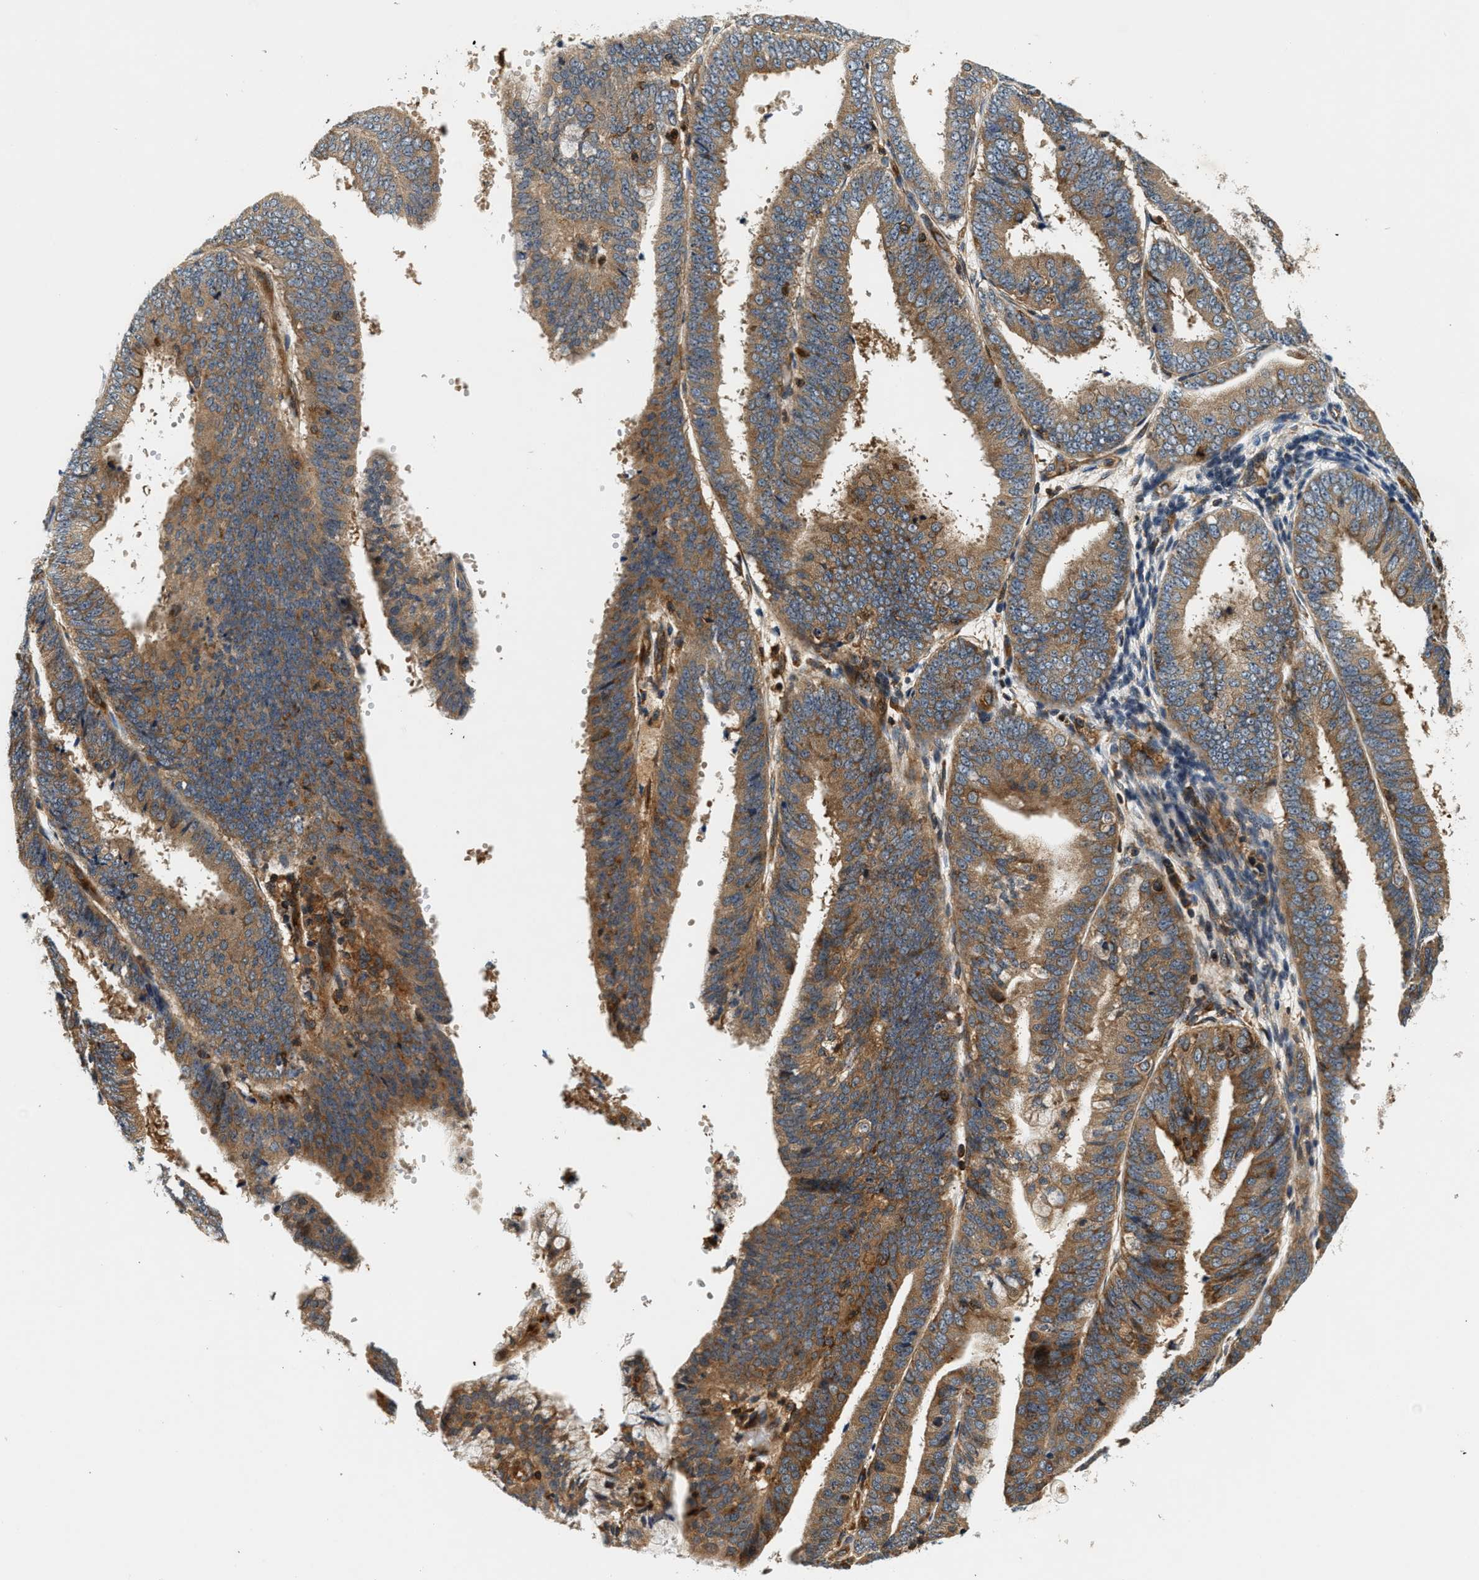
{"staining": {"intensity": "moderate", "quantity": ">75%", "location": "cytoplasmic/membranous"}, "tissue": "endometrial cancer", "cell_type": "Tumor cells", "image_type": "cancer", "snomed": [{"axis": "morphology", "description": "Adenocarcinoma, NOS"}, {"axis": "topography", "description": "Endometrium"}], "caption": "Moderate cytoplasmic/membranous protein positivity is seen in about >75% of tumor cells in endometrial cancer.", "gene": "SAMD9", "patient": {"sex": "female", "age": 63}}